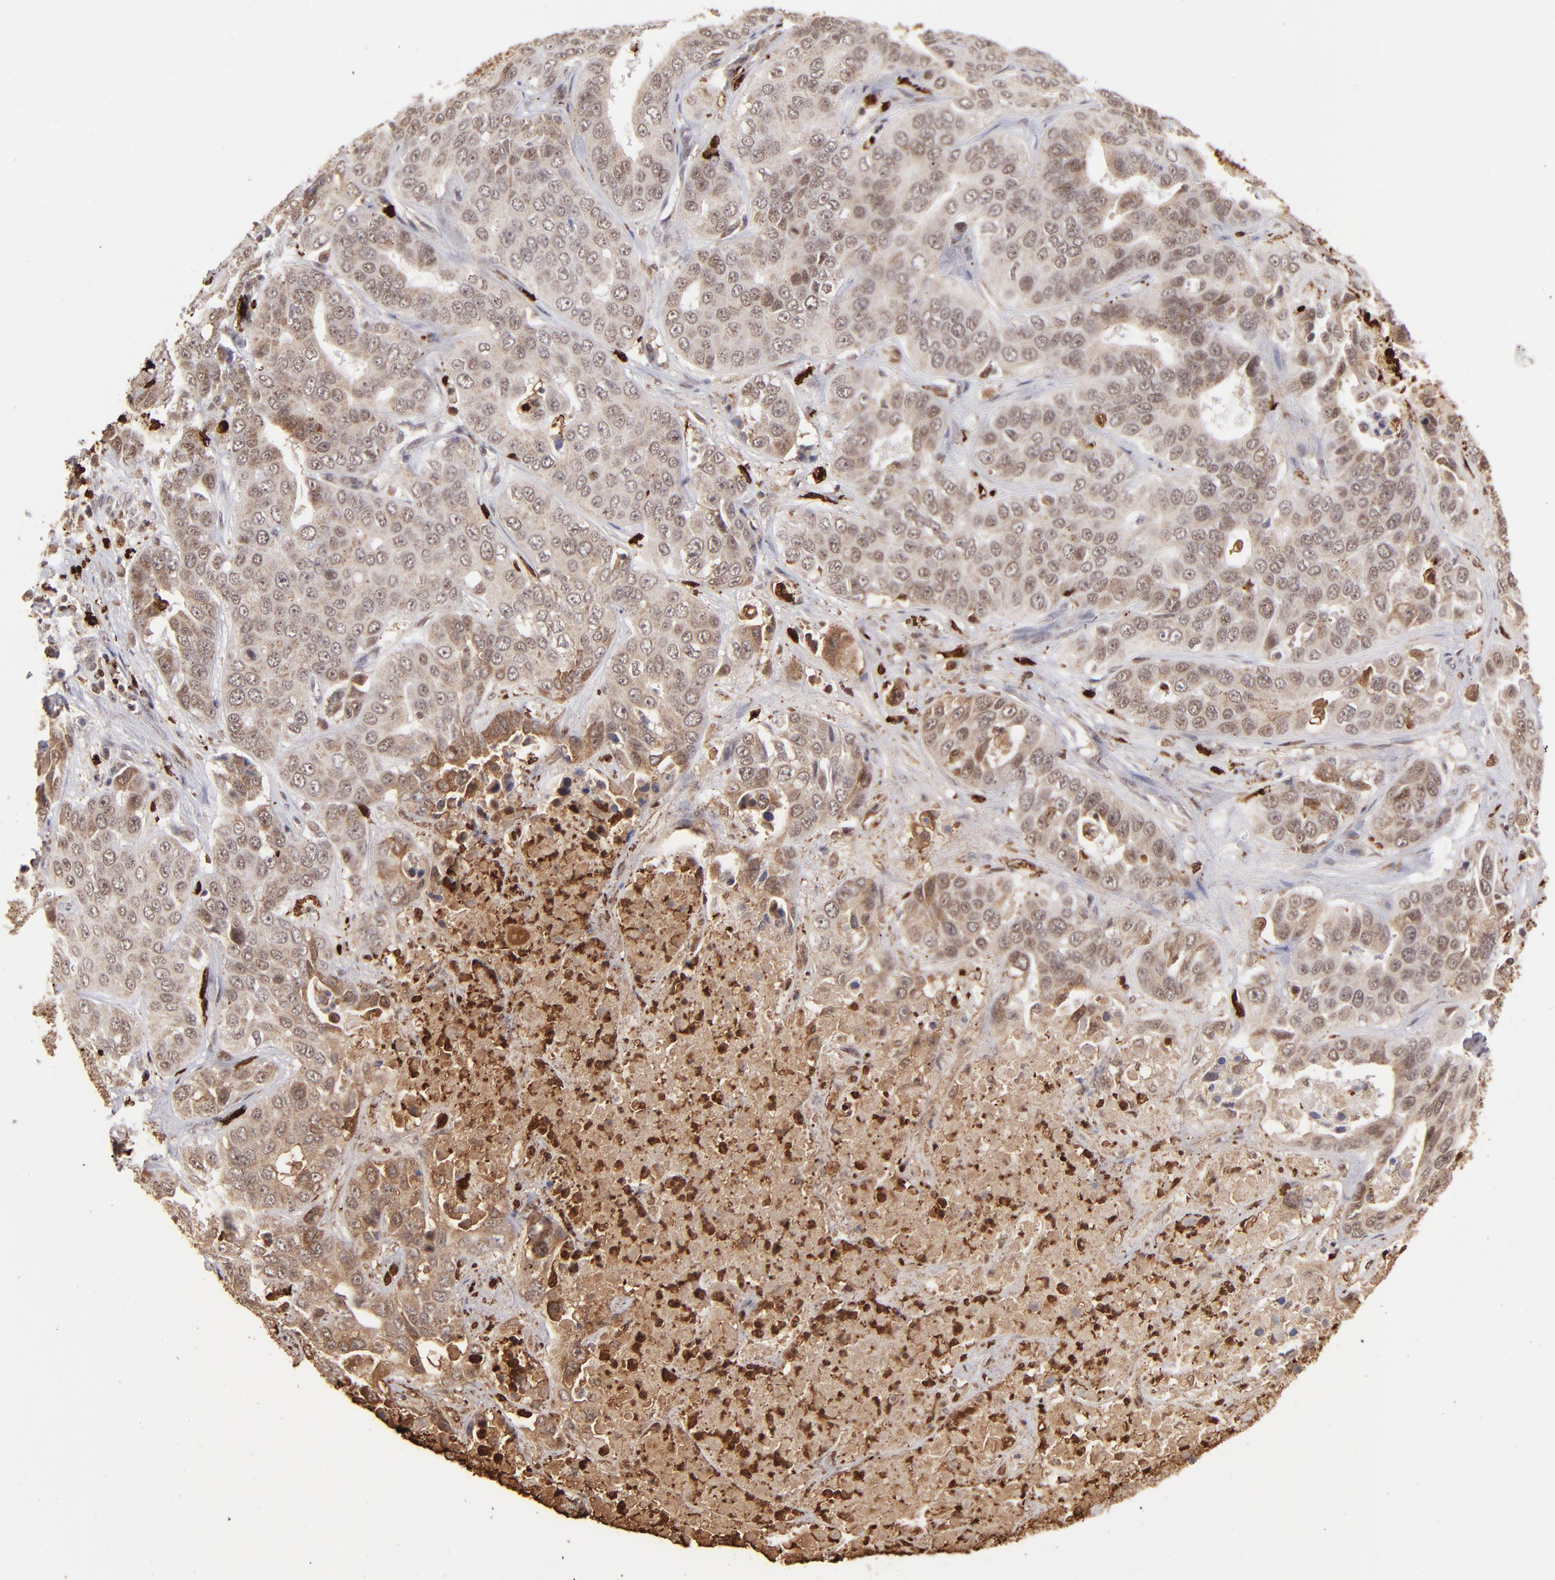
{"staining": {"intensity": "weak", "quantity": ">75%", "location": "cytoplasmic/membranous,nuclear"}, "tissue": "liver cancer", "cell_type": "Tumor cells", "image_type": "cancer", "snomed": [{"axis": "morphology", "description": "Cholangiocarcinoma"}, {"axis": "topography", "description": "Liver"}], "caption": "The image reveals staining of cholangiocarcinoma (liver), revealing weak cytoplasmic/membranous and nuclear protein expression (brown color) within tumor cells.", "gene": "ZFX", "patient": {"sex": "female", "age": 52}}